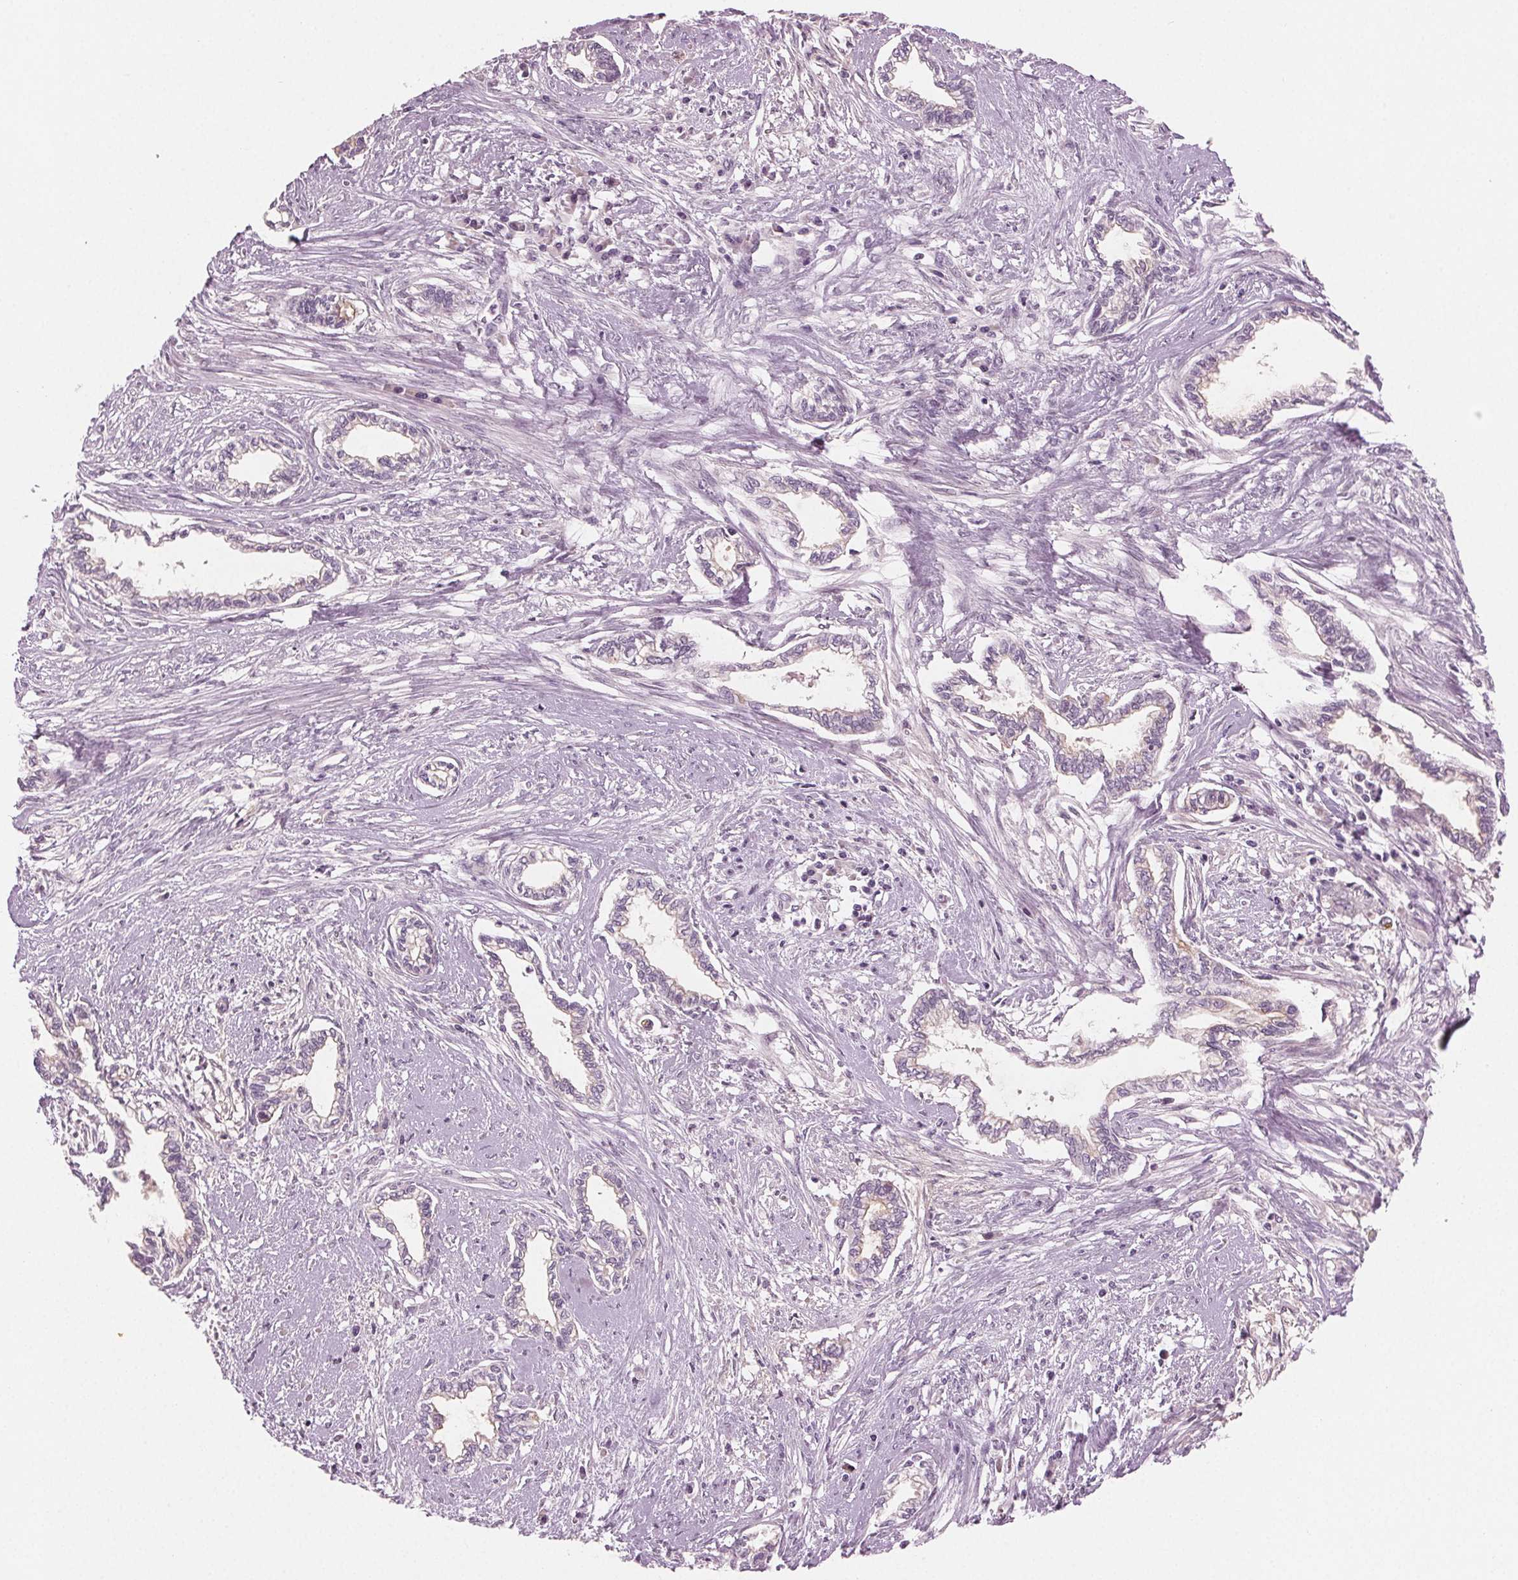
{"staining": {"intensity": "moderate", "quantity": "<25%", "location": "cytoplasmic/membranous"}, "tissue": "cervical cancer", "cell_type": "Tumor cells", "image_type": "cancer", "snomed": [{"axis": "morphology", "description": "Adenocarcinoma, NOS"}, {"axis": "topography", "description": "Cervix"}], "caption": "This histopathology image displays immunohistochemistry (IHC) staining of human cervical cancer (adenocarcinoma), with low moderate cytoplasmic/membranous positivity in about <25% of tumor cells.", "gene": "PRAP1", "patient": {"sex": "female", "age": 62}}